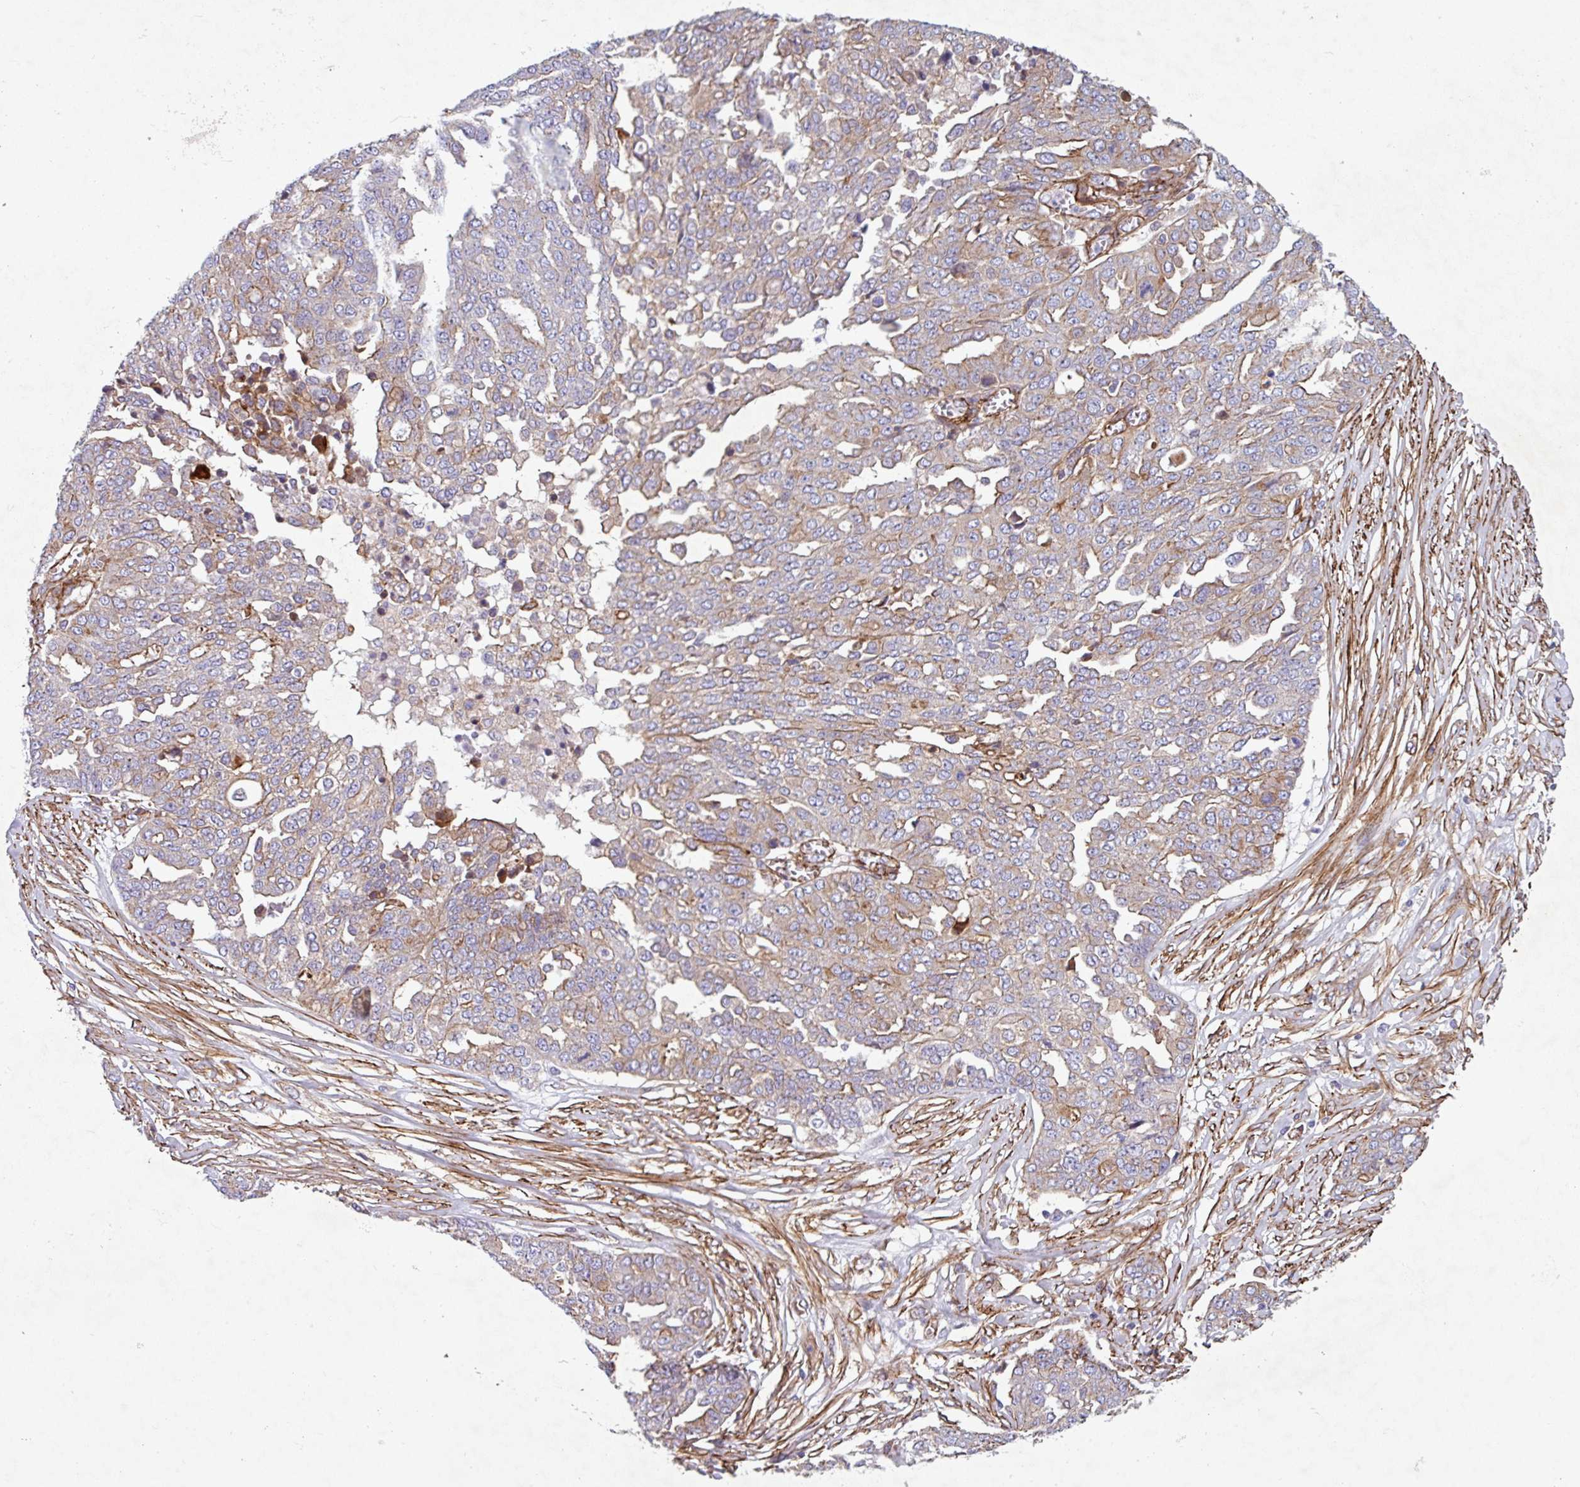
{"staining": {"intensity": "weak", "quantity": "25%-75%", "location": "cytoplasmic/membranous"}, "tissue": "ovarian cancer", "cell_type": "Tumor cells", "image_type": "cancer", "snomed": [{"axis": "morphology", "description": "Cystadenocarcinoma, serous, NOS"}, {"axis": "topography", "description": "Soft tissue"}, {"axis": "topography", "description": "Ovary"}], "caption": "This photomicrograph shows immunohistochemistry (IHC) staining of ovarian serous cystadenocarcinoma, with low weak cytoplasmic/membranous positivity in about 25%-75% of tumor cells.", "gene": "ATP2C2", "patient": {"sex": "female", "age": 57}}